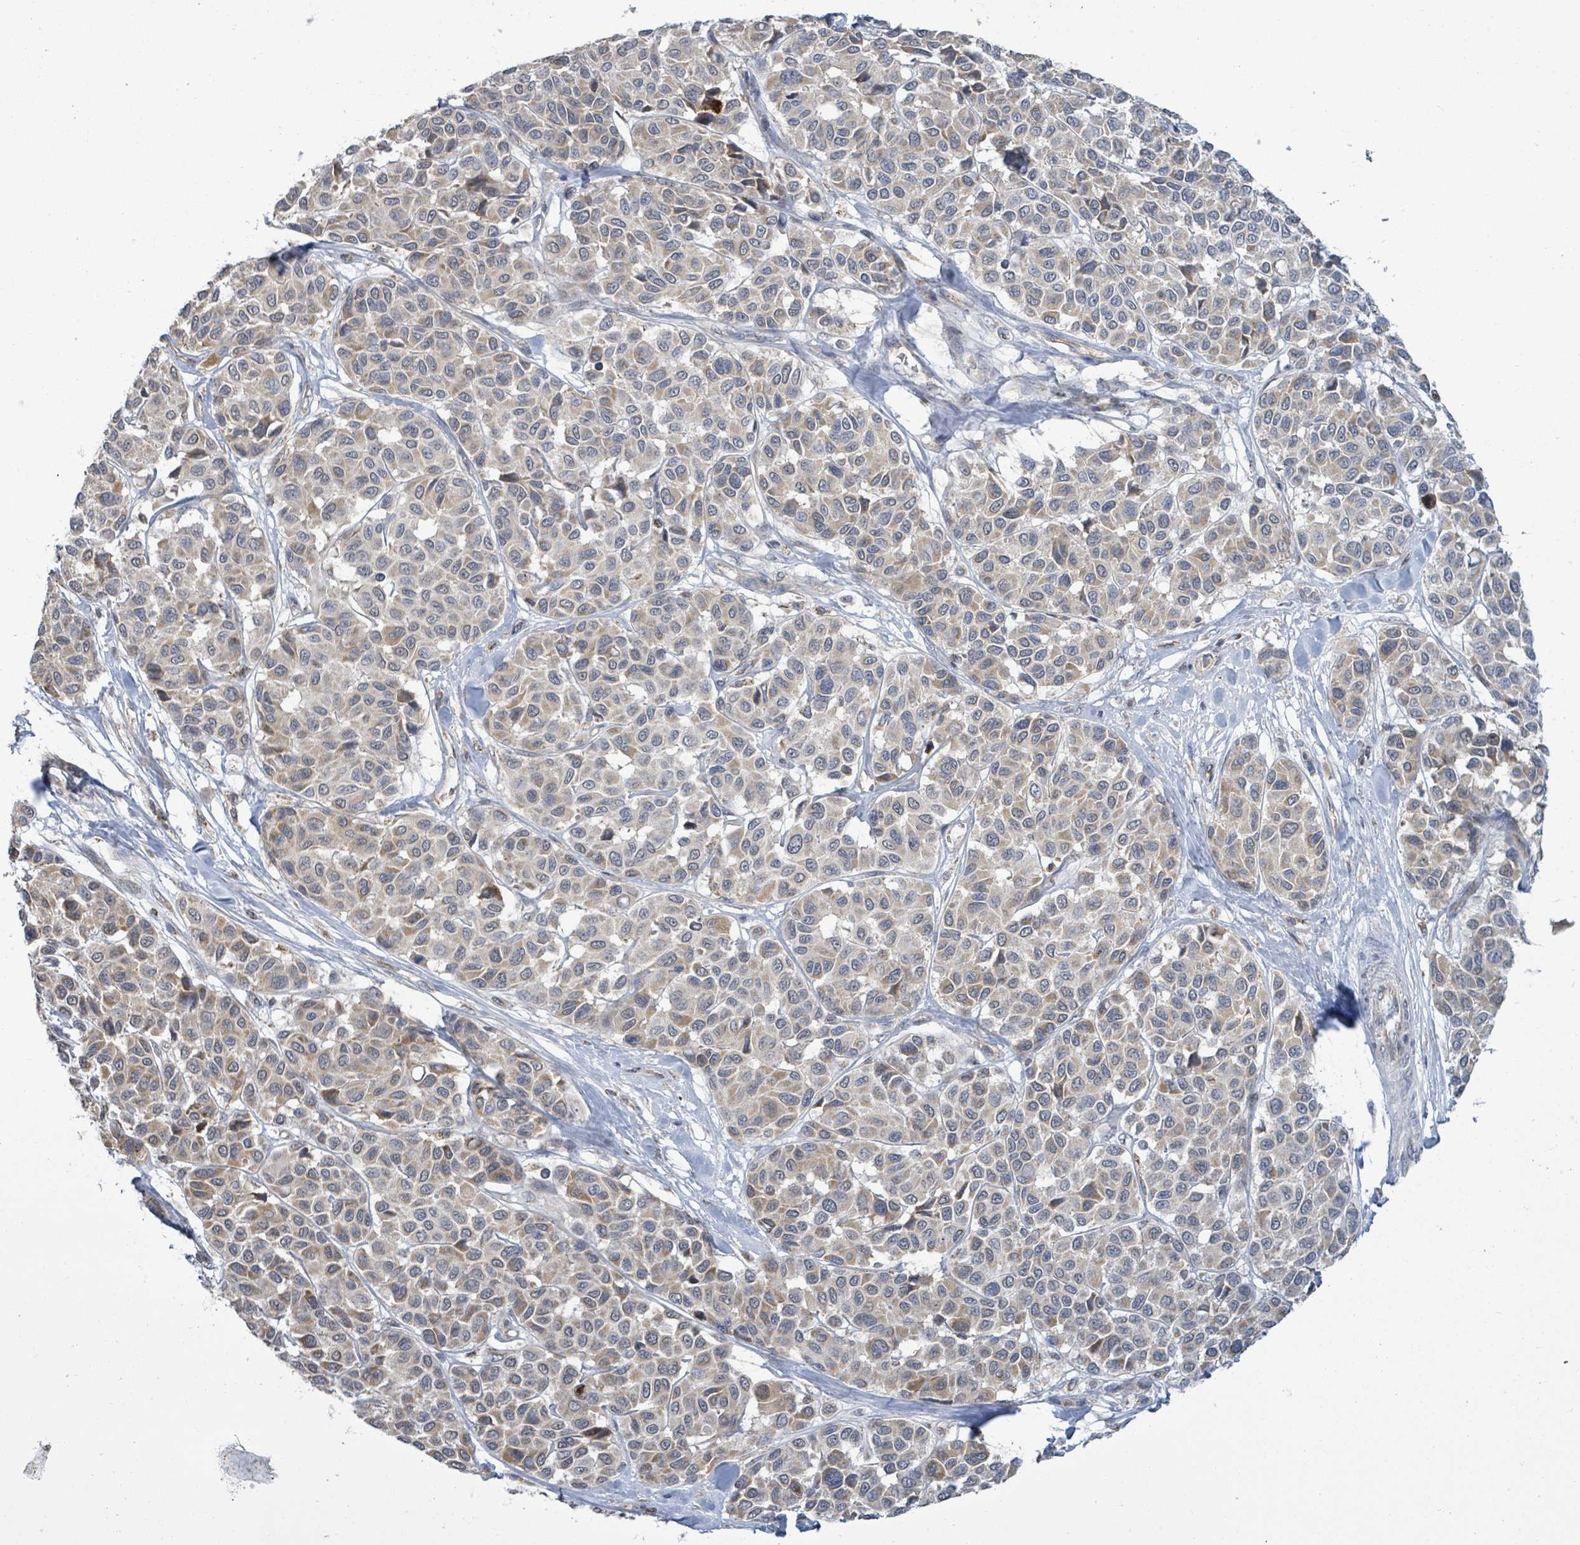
{"staining": {"intensity": "weak", "quantity": "25%-75%", "location": "cytoplasmic/membranous"}, "tissue": "melanoma", "cell_type": "Tumor cells", "image_type": "cancer", "snomed": [{"axis": "morphology", "description": "Malignant melanoma, NOS"}, {"axis": "topography", "description": "Skin"}], "caption": "Immunohistochemistry (IHC) of human melanoma demonstrates low levels of weak cytoplasmic/membranous staining in approximately 25%-75% of tumor cells.", "gene": "COQ10B", "patient": {"sex": "female", "age": 66}}